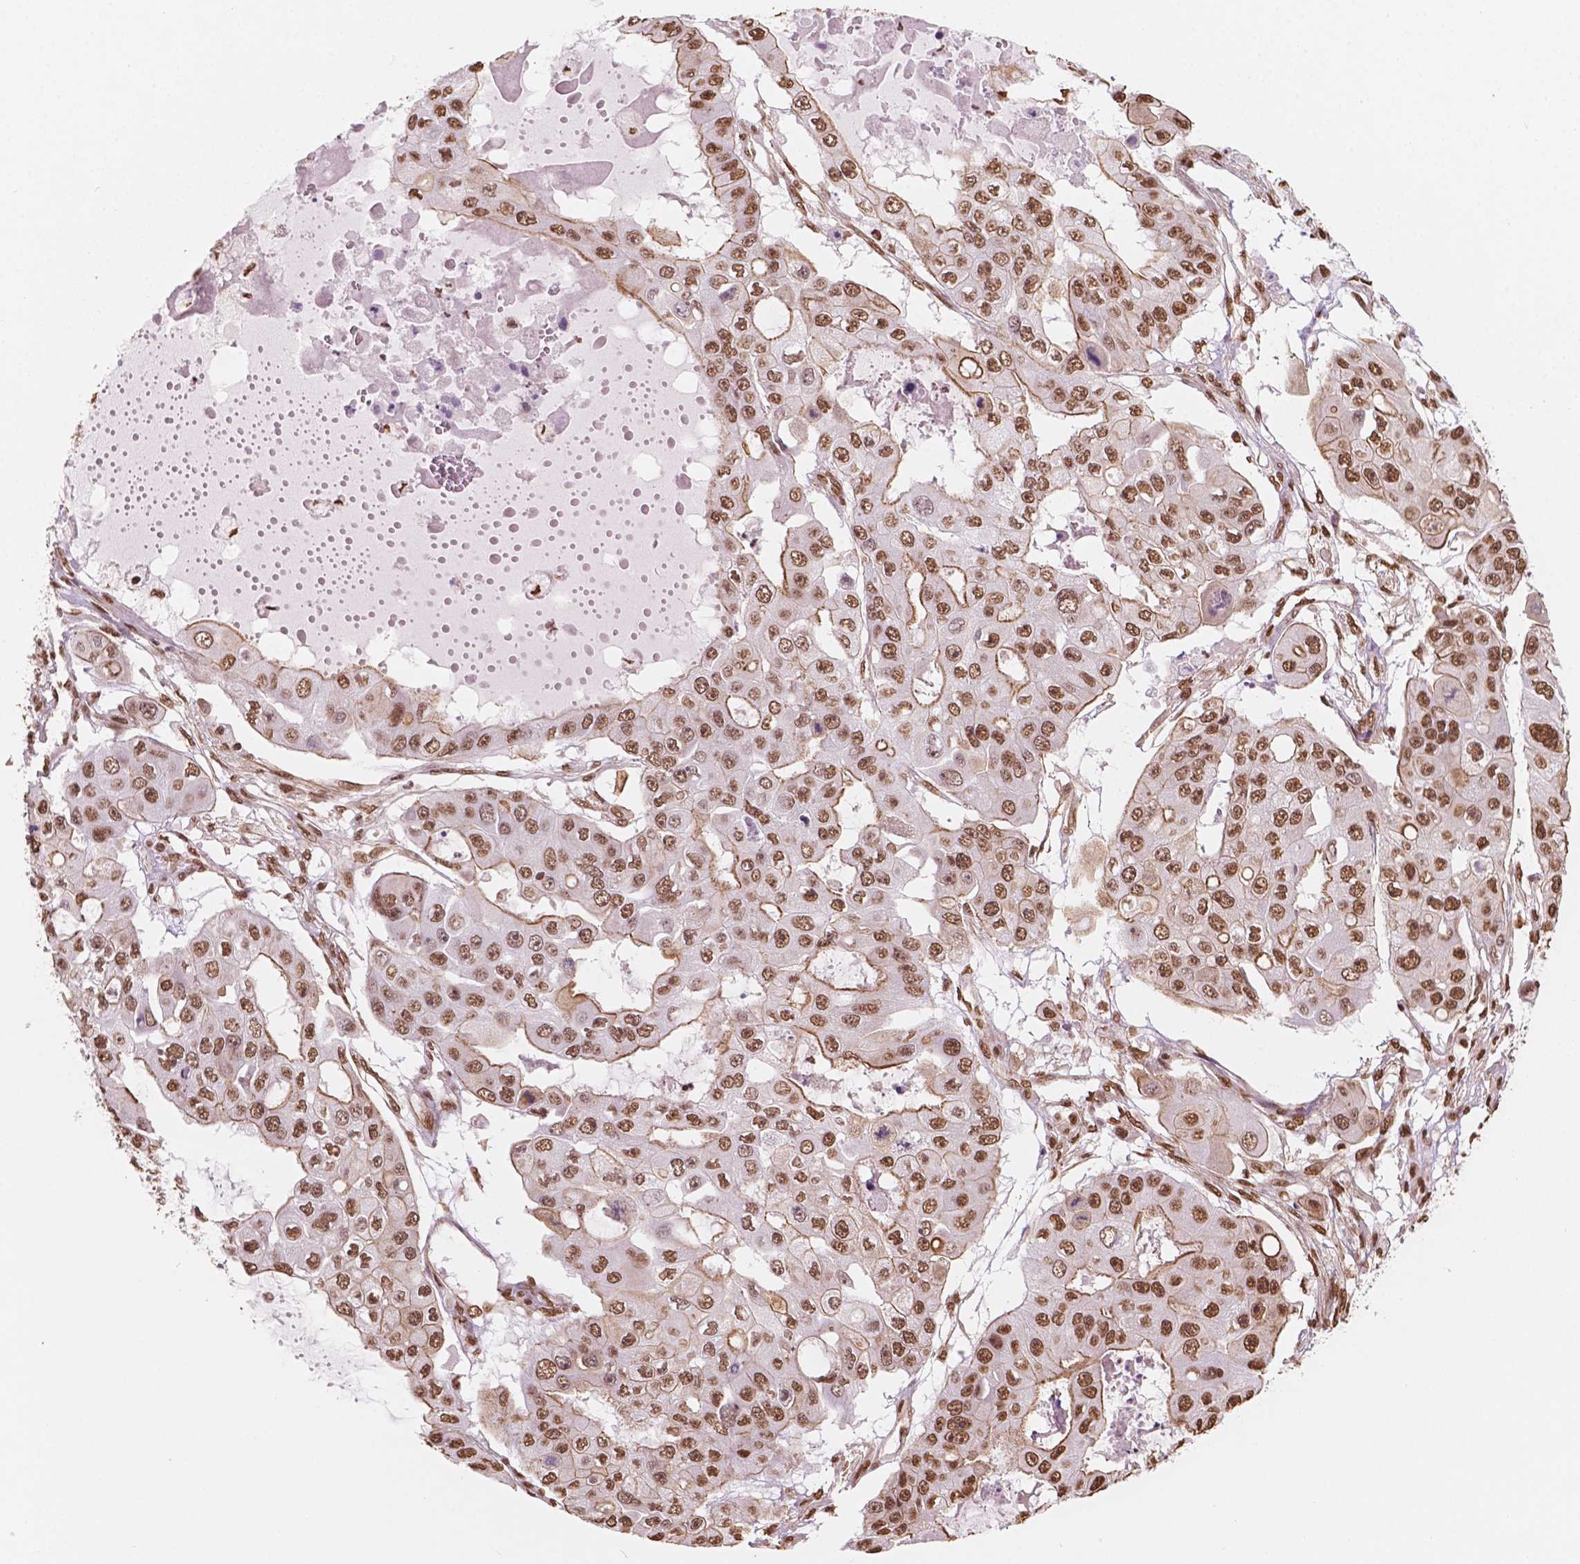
{"staining": {"intensity": "moderate", "quantity": ">75%", "location": "nuclear"}, "tissue": "ovarian cancer", "cell_type": "Tumor cells", "image_type": "cancer", "snomed": [{"axis": "morphology", "description": "Cystadenocarcinoma, serous, NOS"}, {"axis": "topography", "description": "Ovary"}], "caption": "Serous cystadenocarcinoma (ovarian) tissue reveals moderate nuclear staining in about >75% of tumor cells The staining was performed using DAB to visualize the protein expression in brown, while the nuclei were stained in blue with hematoxylin (Magnification: 20x).", "gene": "GTF3C5", "patient": {"sex": "female", "age": 56}}